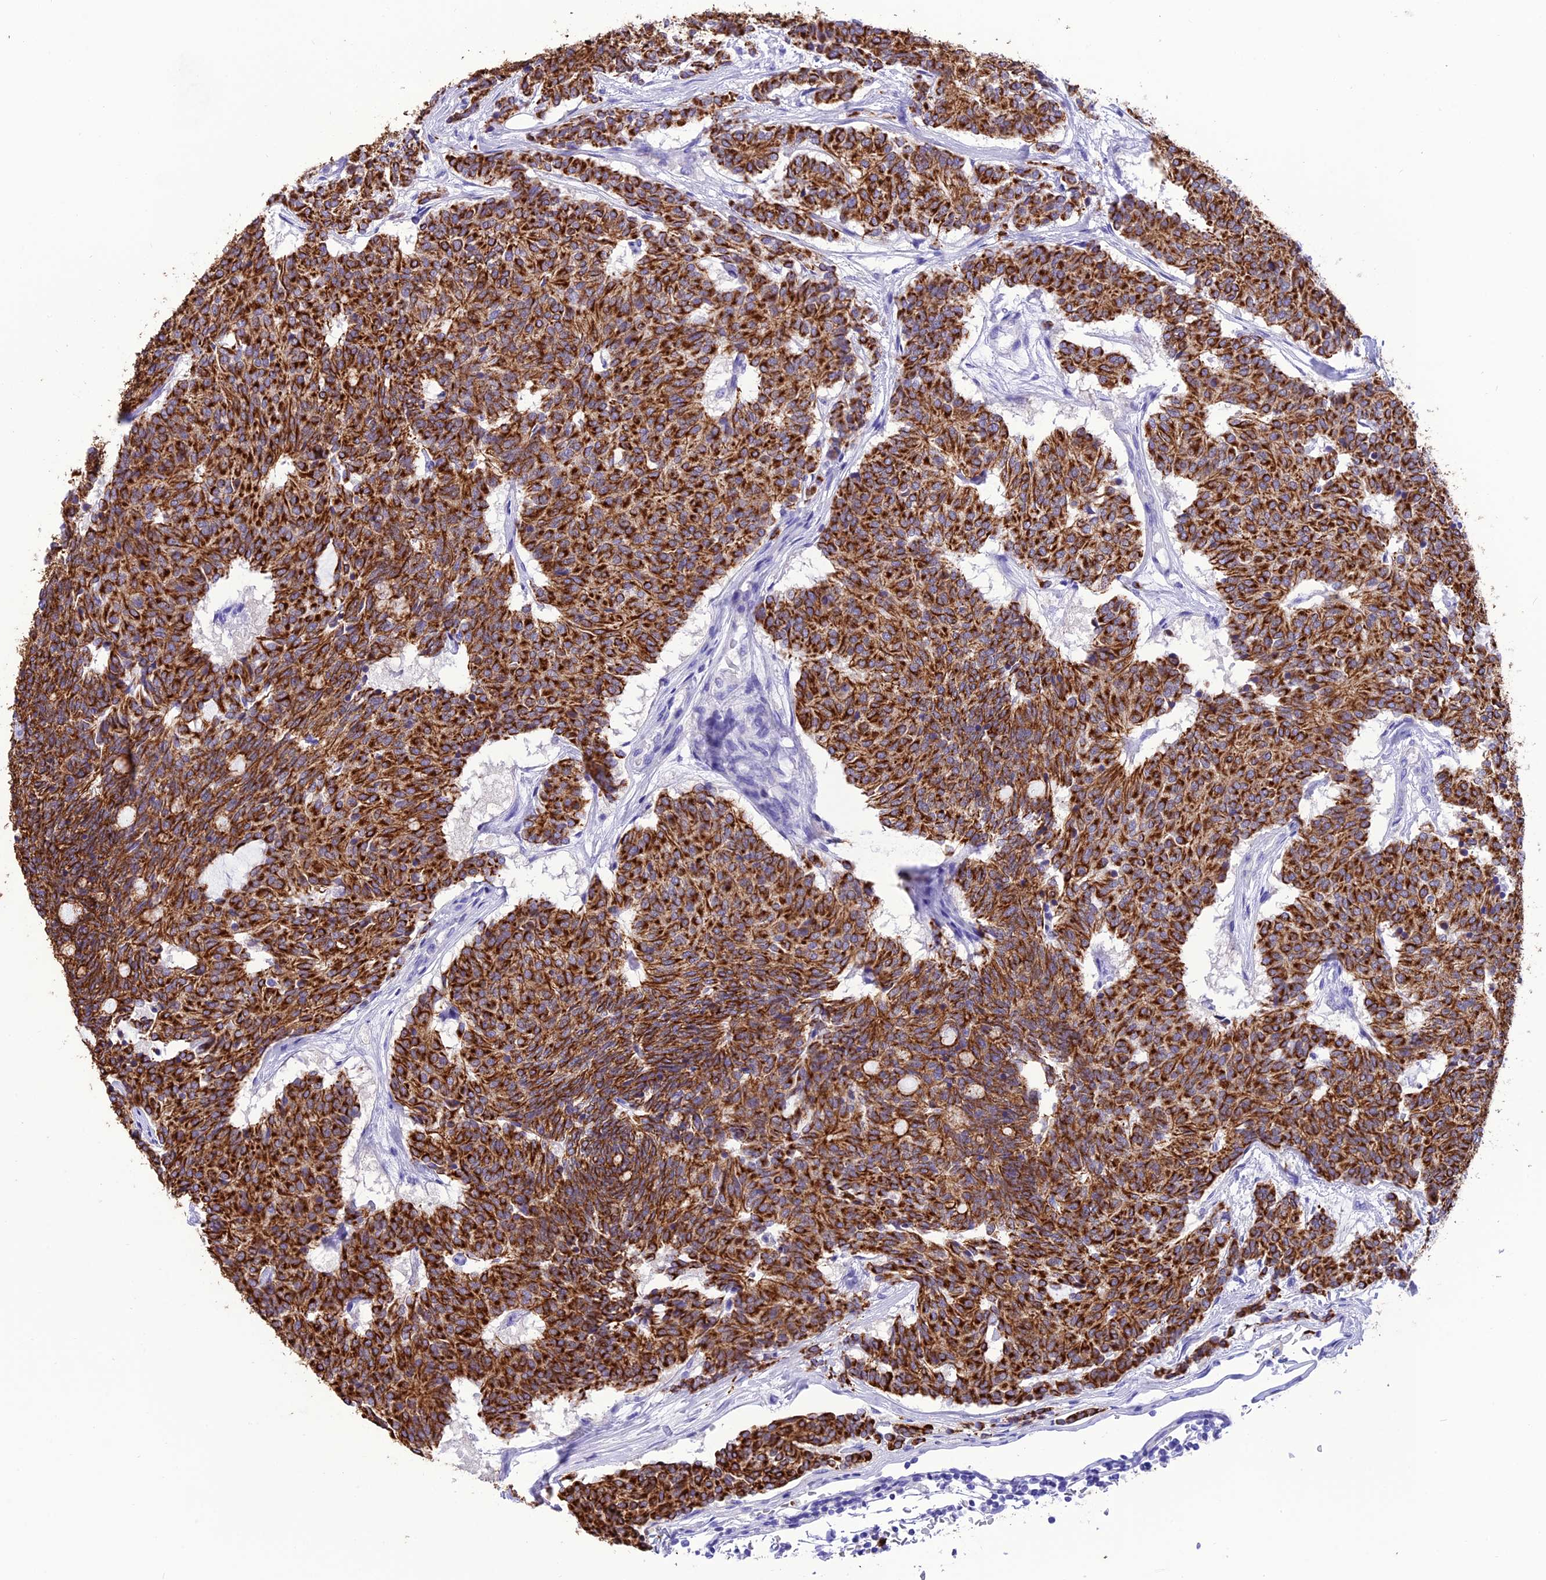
{"staining": {"intensity": "strong", "quantity": ">75%", "location": "cytoplasmic/membranous"}, "tissue": "carcinoid", "cell_type": "Tumor cells", "image_type": "cancer", "snomed": [{"axis": "morphology", "description": "Carcinoid, malignant, NOS"}, {"axis": "topography", "description": "Pancreas"}], "caption": "Protein expression analysis of carcinoid reveals strong cytoplasmic/membranous staining in approximately >75% of tumor cells.", "gene": "VPS52", "patient": {"sex": "female", "age": 54}}